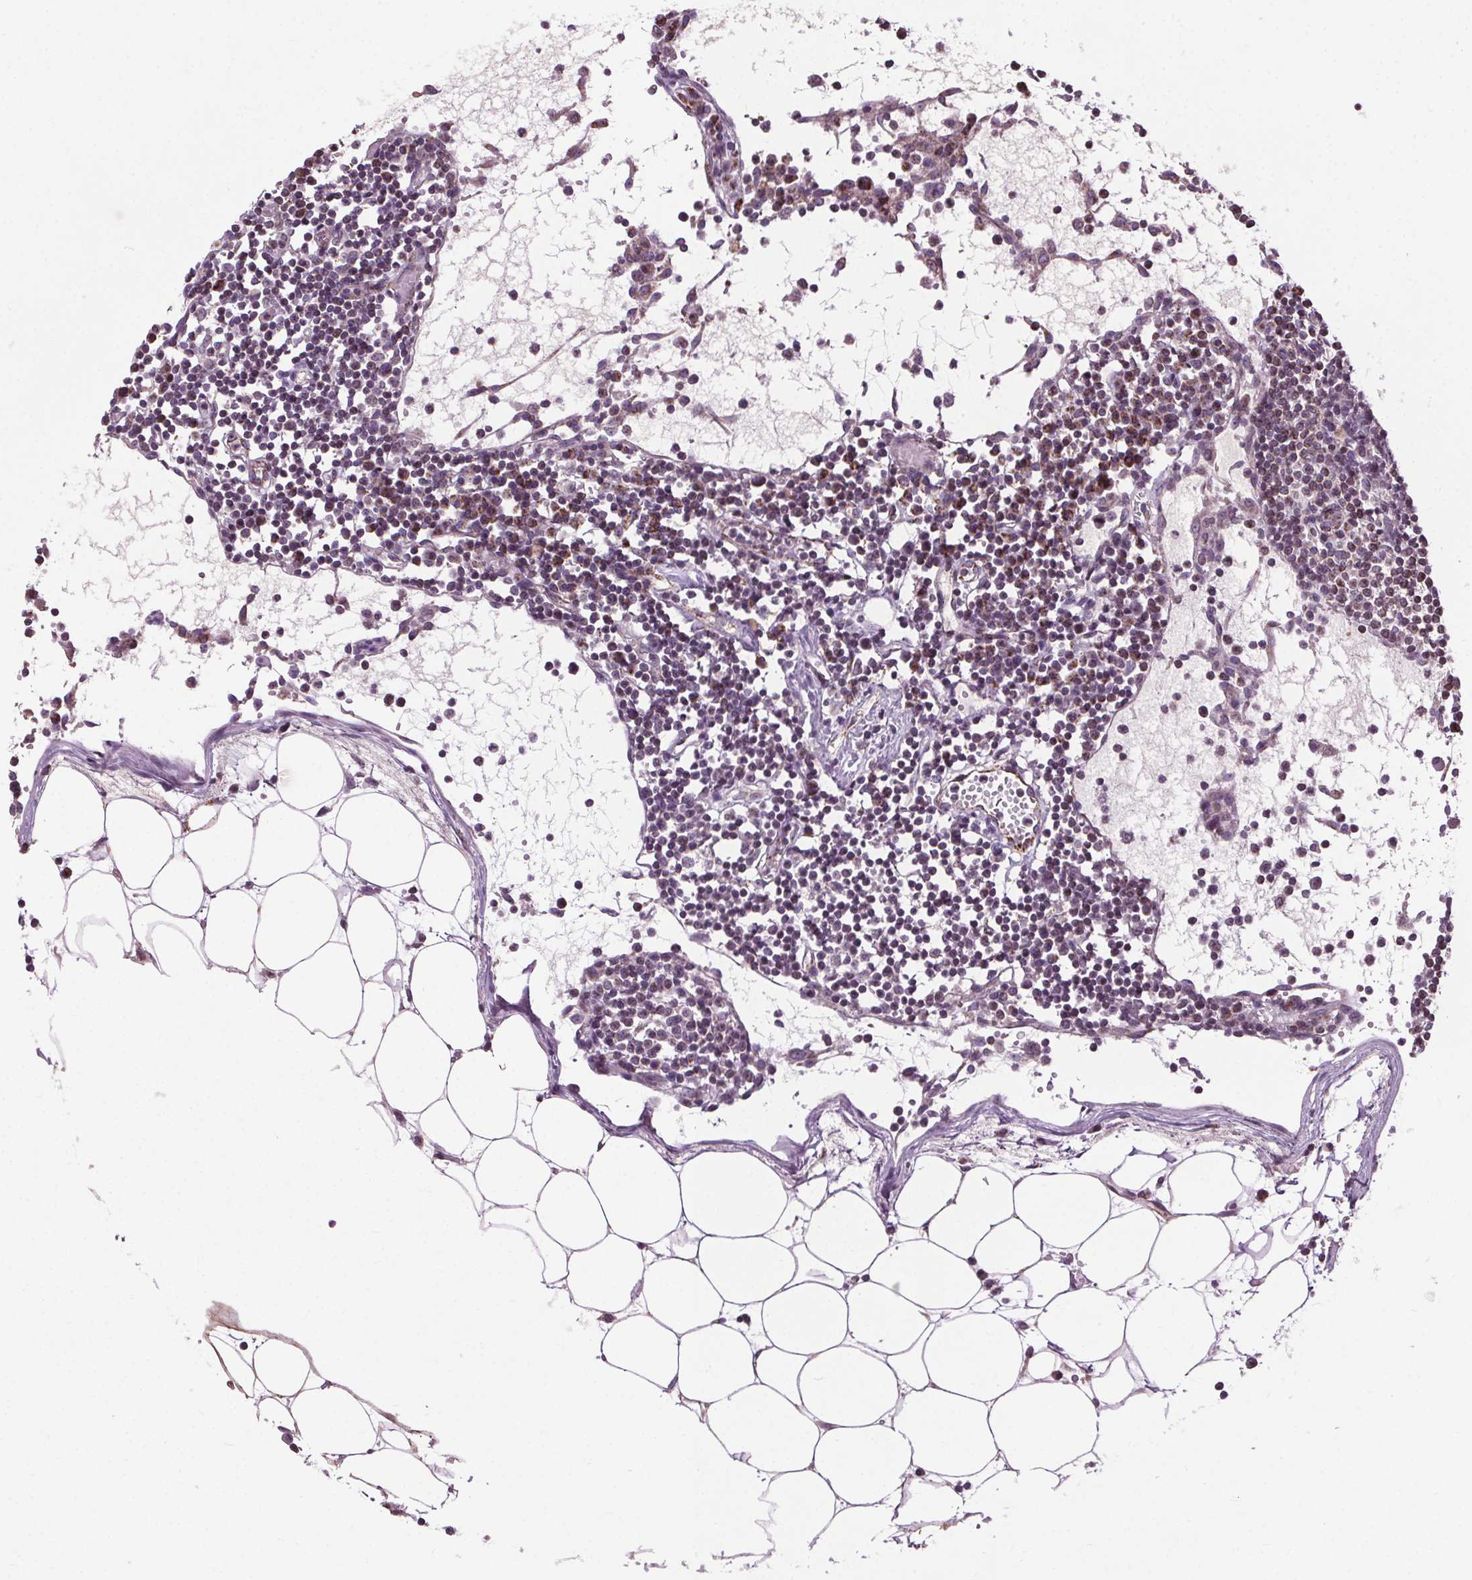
{"staining": {"intensity": "negative", "quantity": "none", "location": "none"}, "tissue": "lymph node", "cell_type": "Germinal center cells", "image_type": "normal", "snomed": [{"axis": "morphology", "description": "Normal tissue, NOS"}, {"axis": "topography", "description": "Lymph node"}], "caption": "Human lymph node stained for a protein using immunohistochemistry reveals no positivity in germinal center cells.", "gene": "LFNG", "patient": {"sex": "female", "age": 78}}